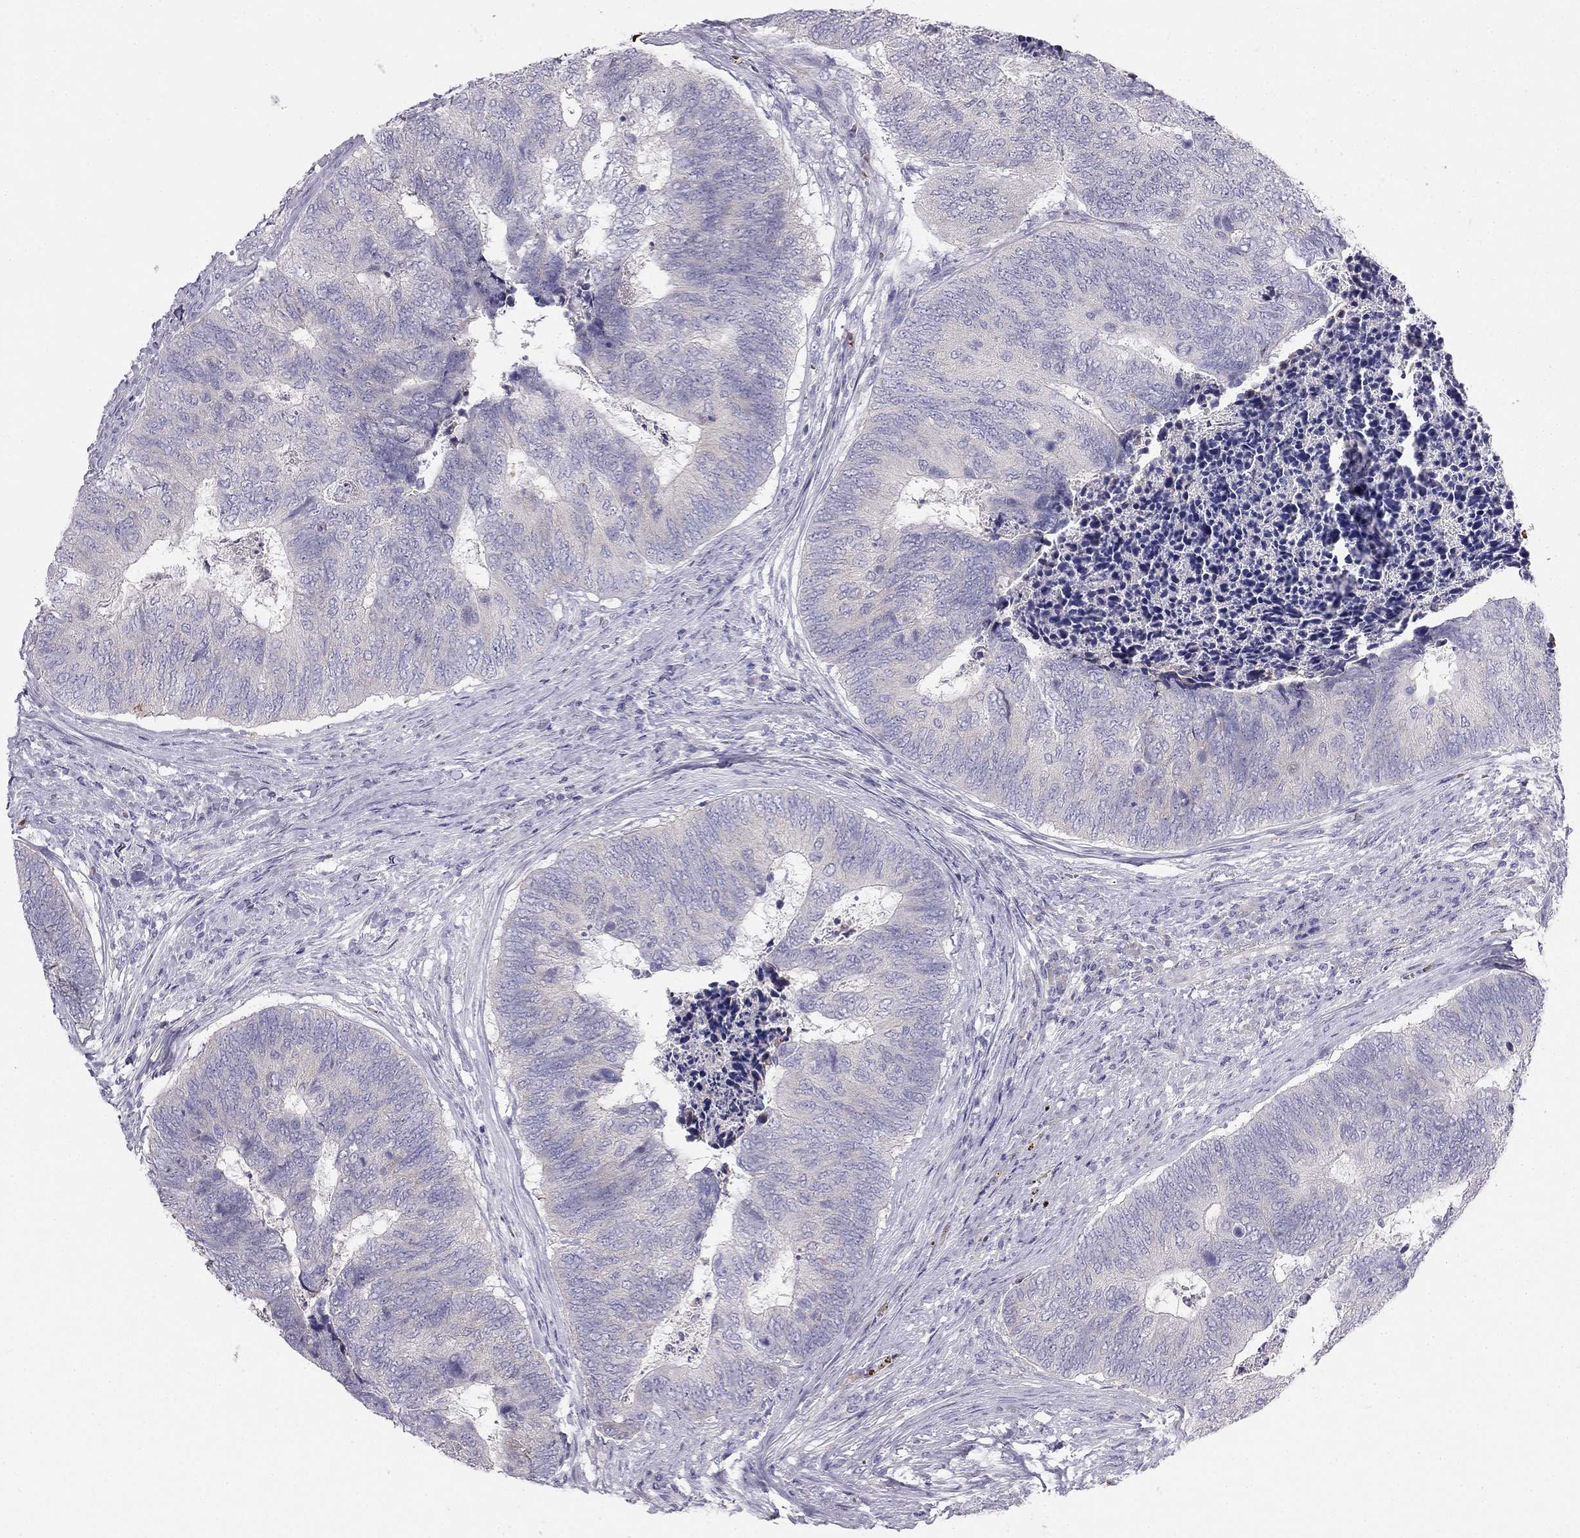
{"staining": {"intensity": "negative", "quantity": "none", "location": "none"}, "tissue": "colorectal cancer", "cell_type": "Tumor cells", "image_type": "cancer", "snomed": [{"axis": "morphology", "description": "Adenocarcinoma, NOS"}, {"axis": "topography", "description": "Colon"}], "caption": "Protein analysis of colorectal cancer shows no significant expression in tumor cells.", "gene": "RHD", "patient": {"sex": "female", "age": 67}}